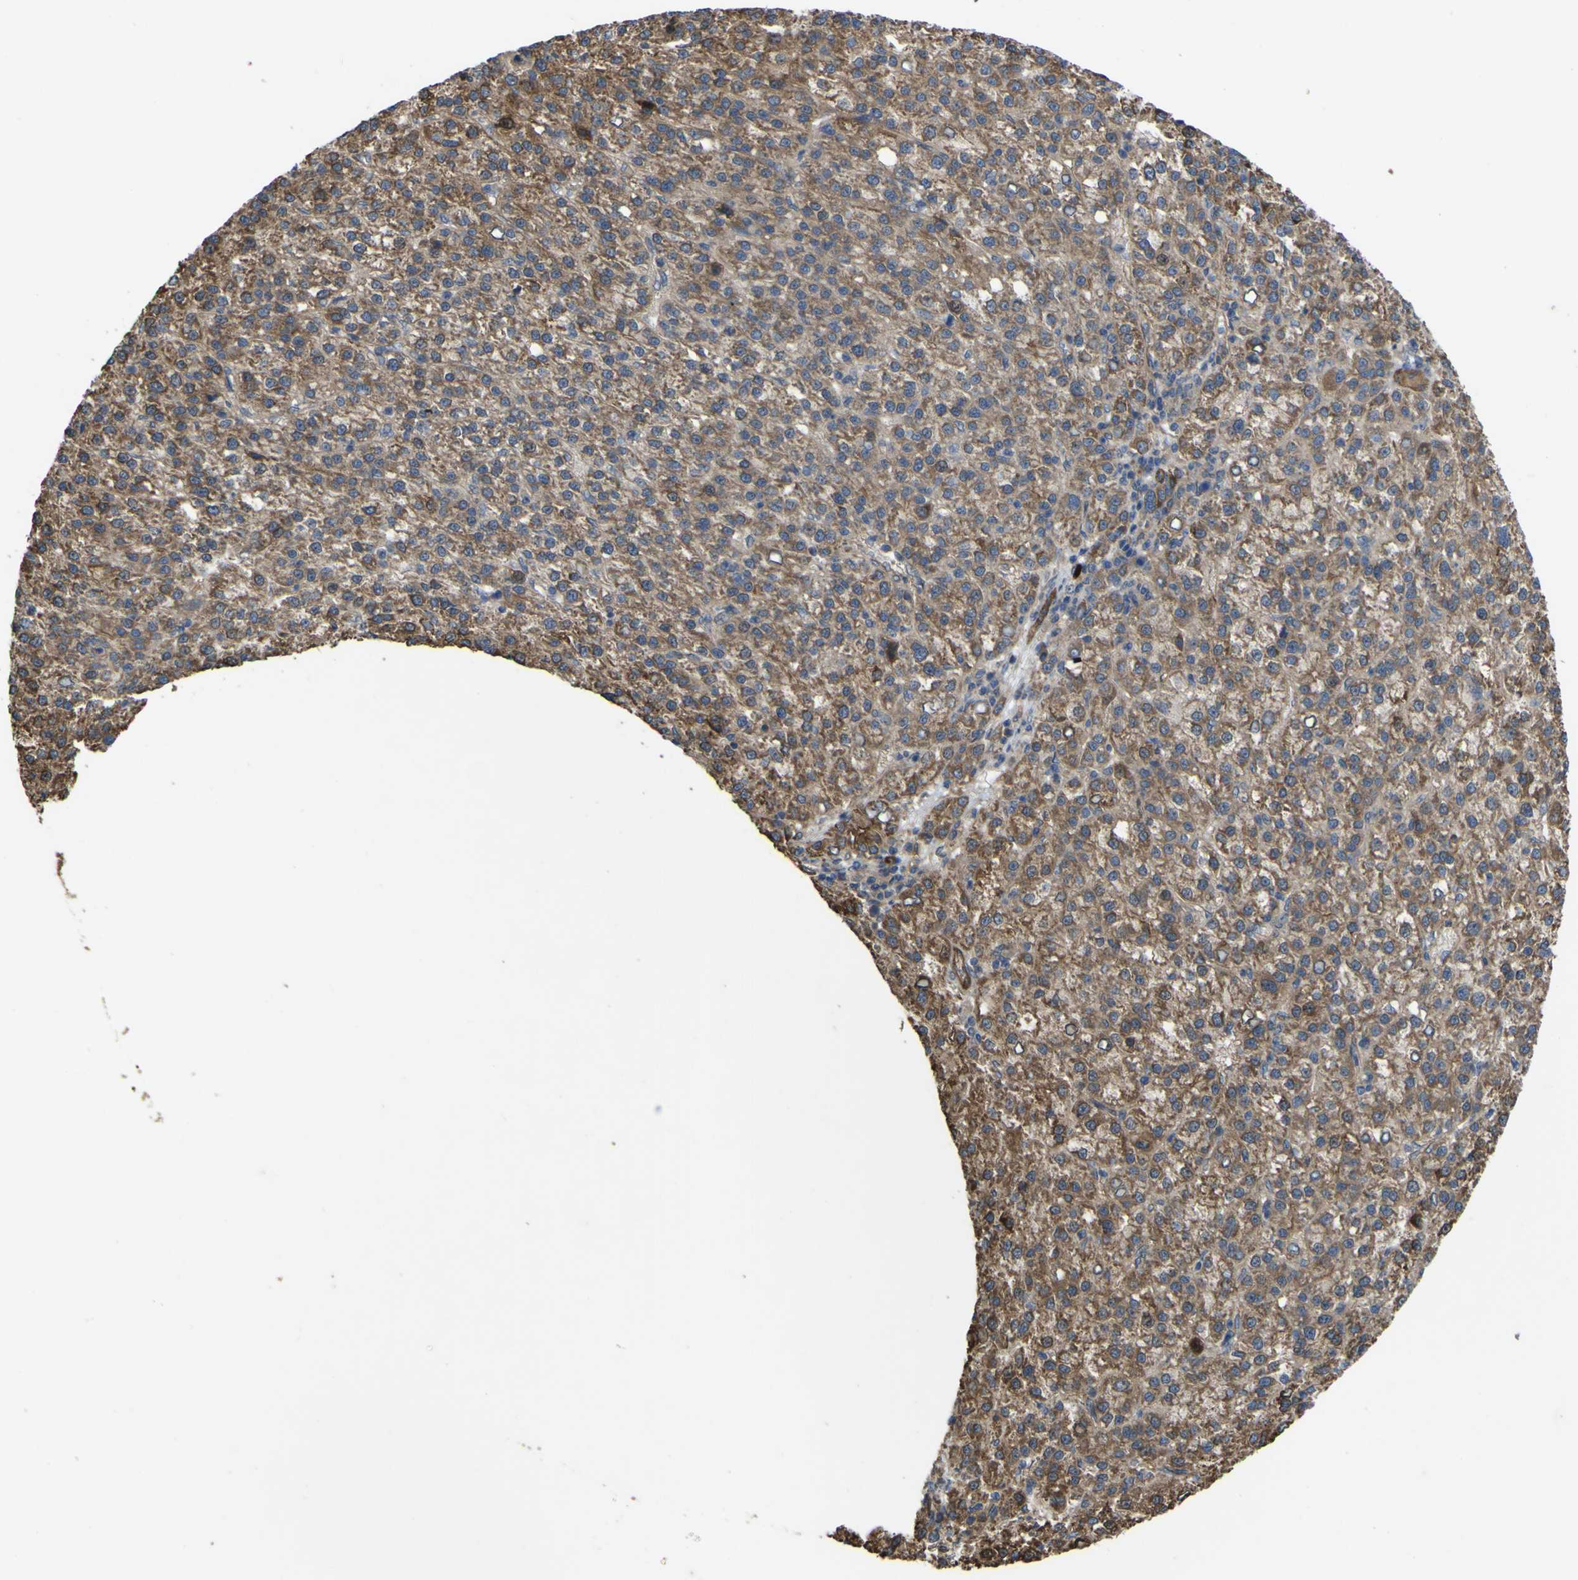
{"staining": {"intensity": "moderate", "quantity": ">75%", "location": "cytoplasmic/membranous"}, "tissue": "liver cancer", "cell_type": "Tumor cells", "image_type": "cancer", "snomed": [{"axis": "morphology", "description": "Carcinoma, Hepatocellular, NOS"}, {"axis": "topography", "description": "Liver"}], "caption": "The histopathology image displays immunohistochemical staining of liver hepatocellular carcinoma. There is moderate cytoplasmic/membranous expression is present in about >75% of tumor cells. (Brightfield microscopy of DAB IHC at high magnification).", "gene": "FBXO30", "patient": {"sex": "female", "age": 58}}